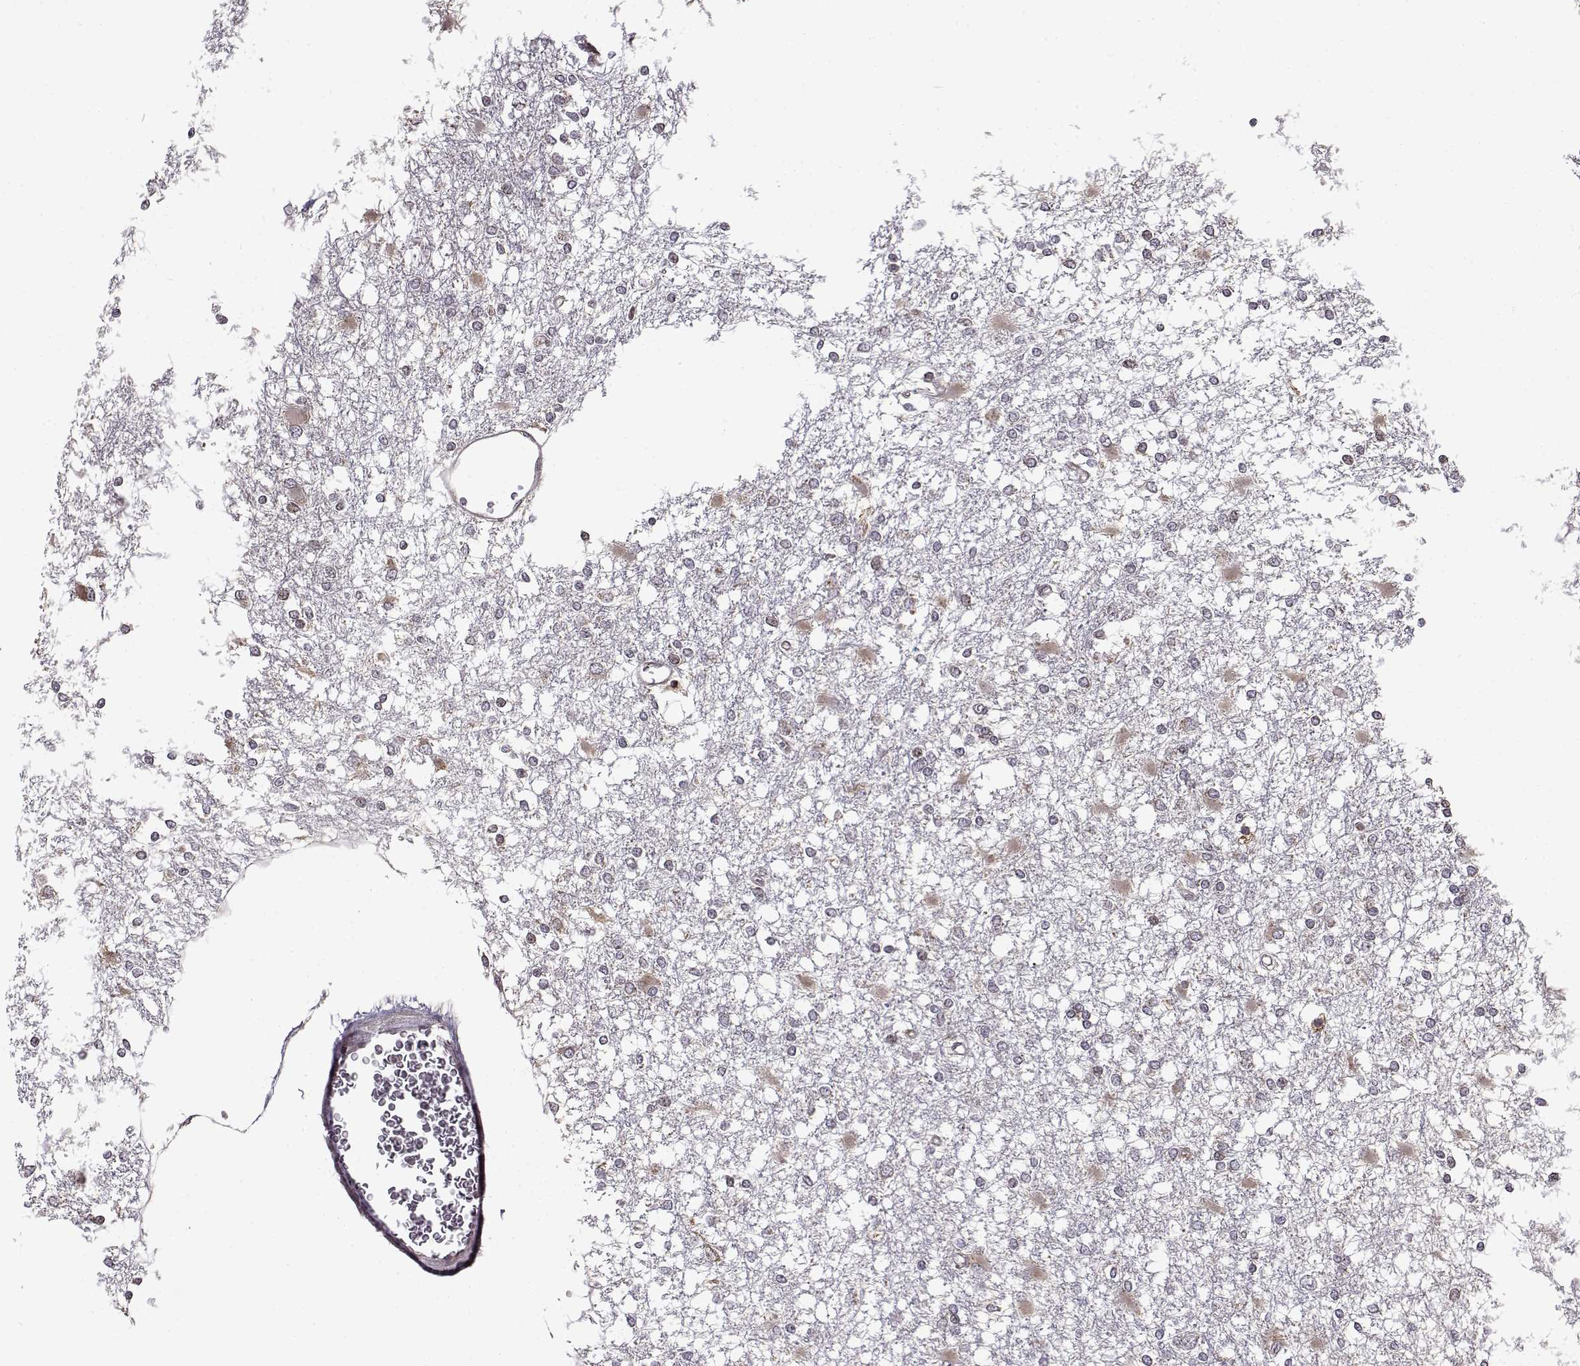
{"staining": {"intensity": "negative", "quantity": "none", "location": "none"}, "tissue": "glioma", "cell_type": "Tumor cells", "image_type": "cancer", "snomed": [{"axis": "morphology", "description": "Glioma, malignant, High grade"}, {"axis": "topography", "description": "Cerebral cortex"}], "caption": "Malignant high-grade glioma was stained to show a protein in brown. There is no significant staining in tumor cells.", "gene": "RPL31", "patient": {"sex": "male", "age": 79}}